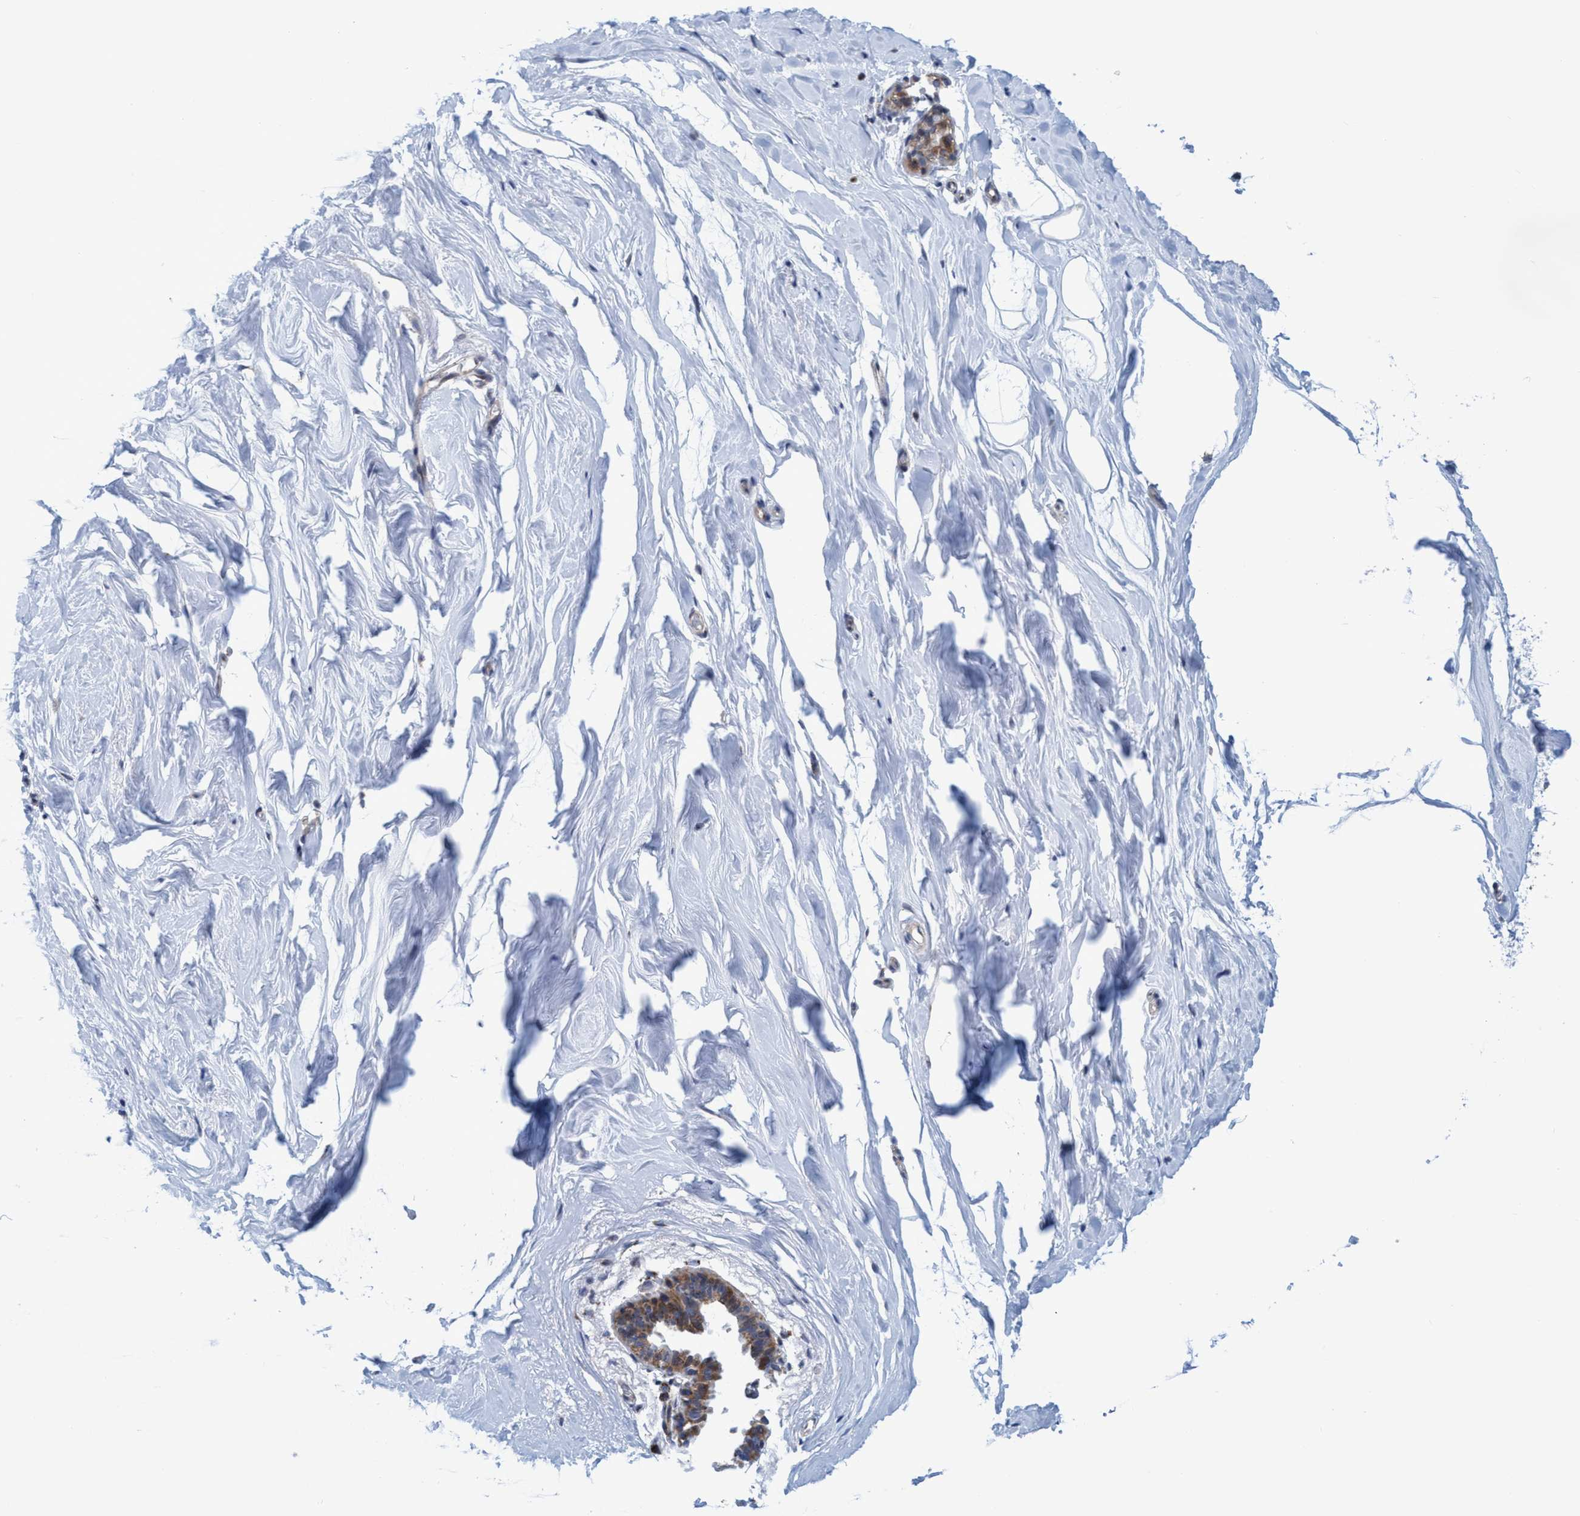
{"staining": {"intensity": "negative", "quantity": "none", "location": "none"}, "tissue": "breast", "cell_type": "Adipocytes", "image_type": "normal", "snomed": [{"axis": "morphology", "description": "Normal tissue, NOS"}, {"axis": "topography", "description": "Breast"}], "caption": "Immunohistochemical staining of unremarkable breast displays no significant positivity in adipocytes.", "gene": "POLR1F", "patient": {"sex": "female", "age": 62}}